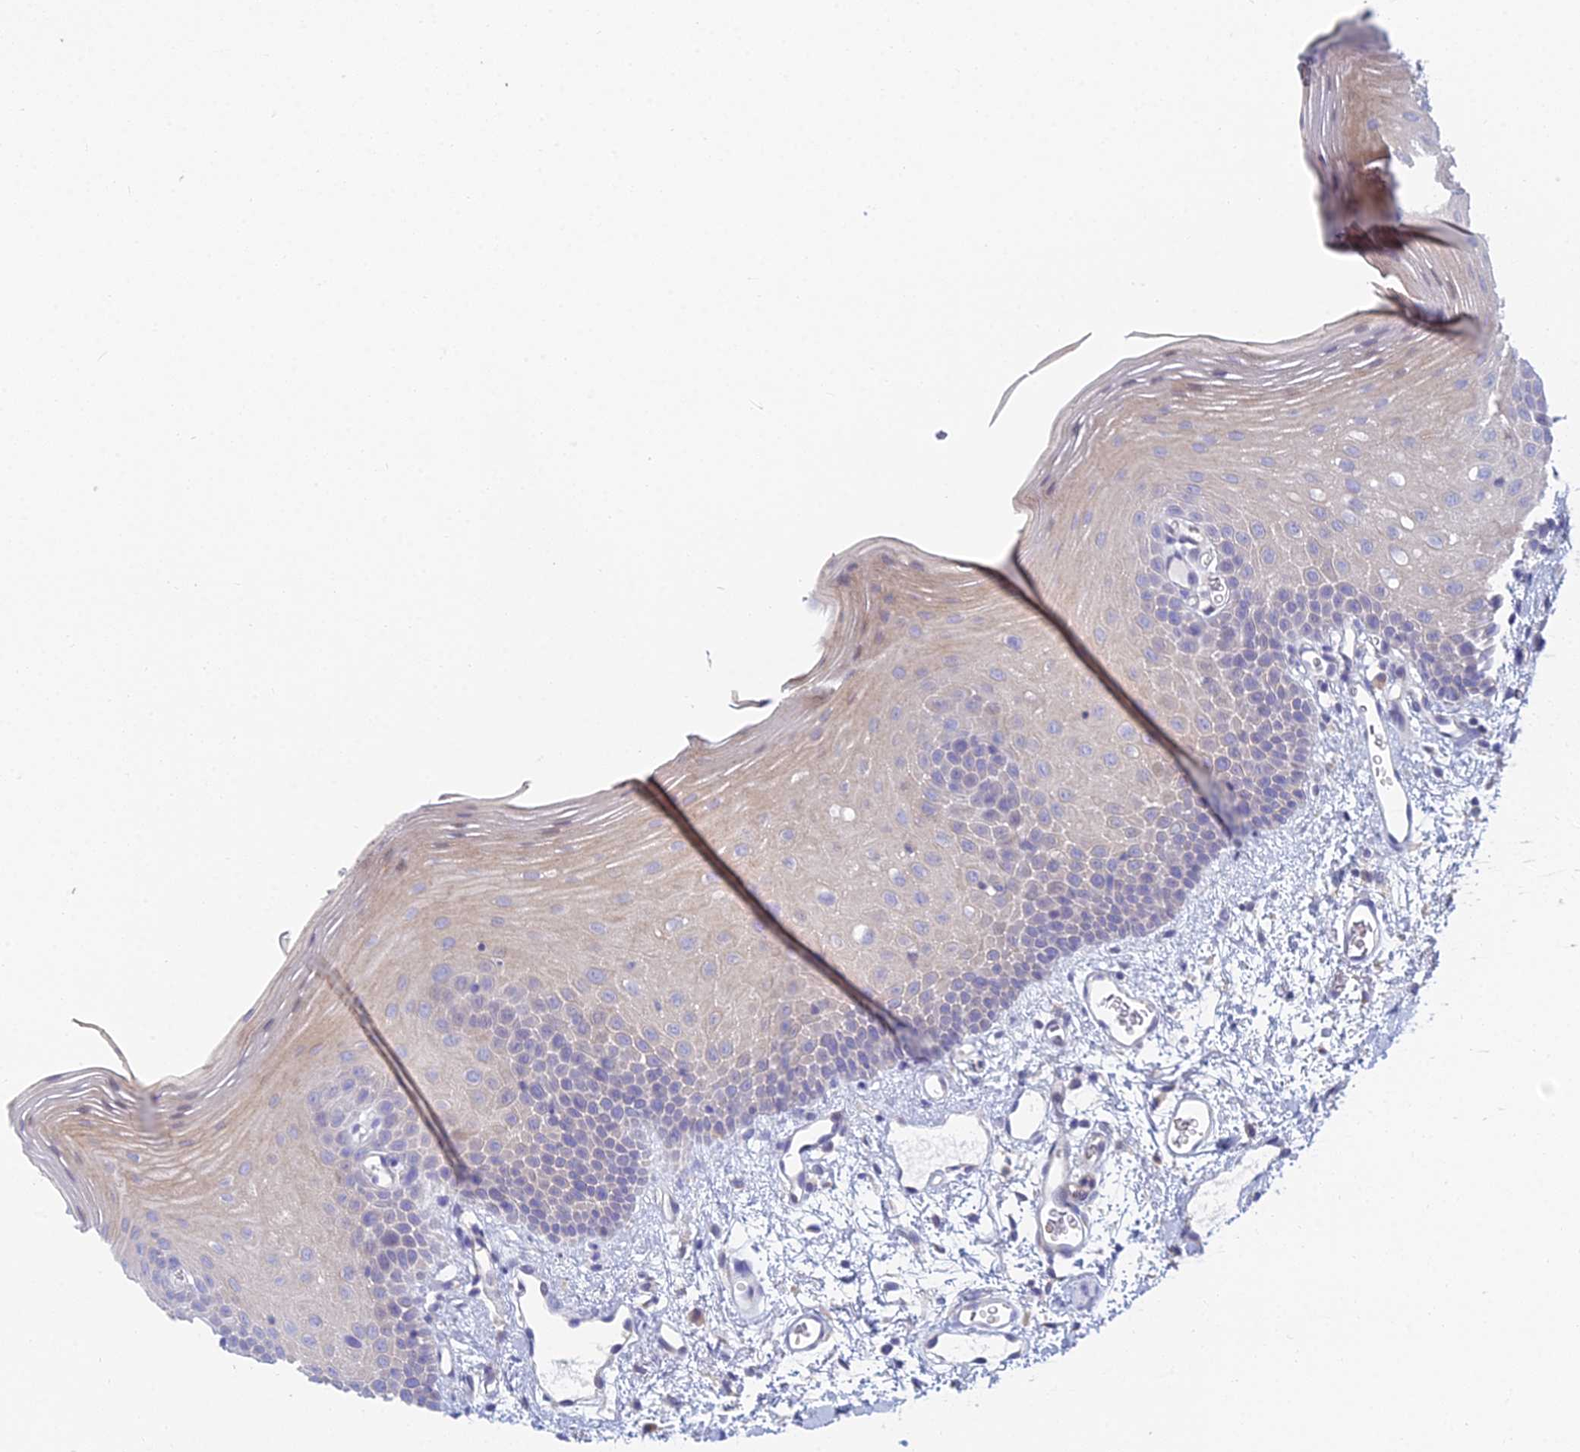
{"staining": {"intensity": "negative", "quantity": "none", "location": "none"}, "tissue": "oral mucosa", "cell_type": "Squamous epithelial cells", "image_type": "normal", "snomed": [{"axis": "morphology", "description": "Normal tissue, NOS"}, {"axis": "topography", "description": "Oral tissue"}], "caption": "Protein analysis of unremarkable oral mucosa reveals no significant expression in squamous epithelial cells.", "gene": "ZNF564", "patient": {"sex": "female", "age": 70}}